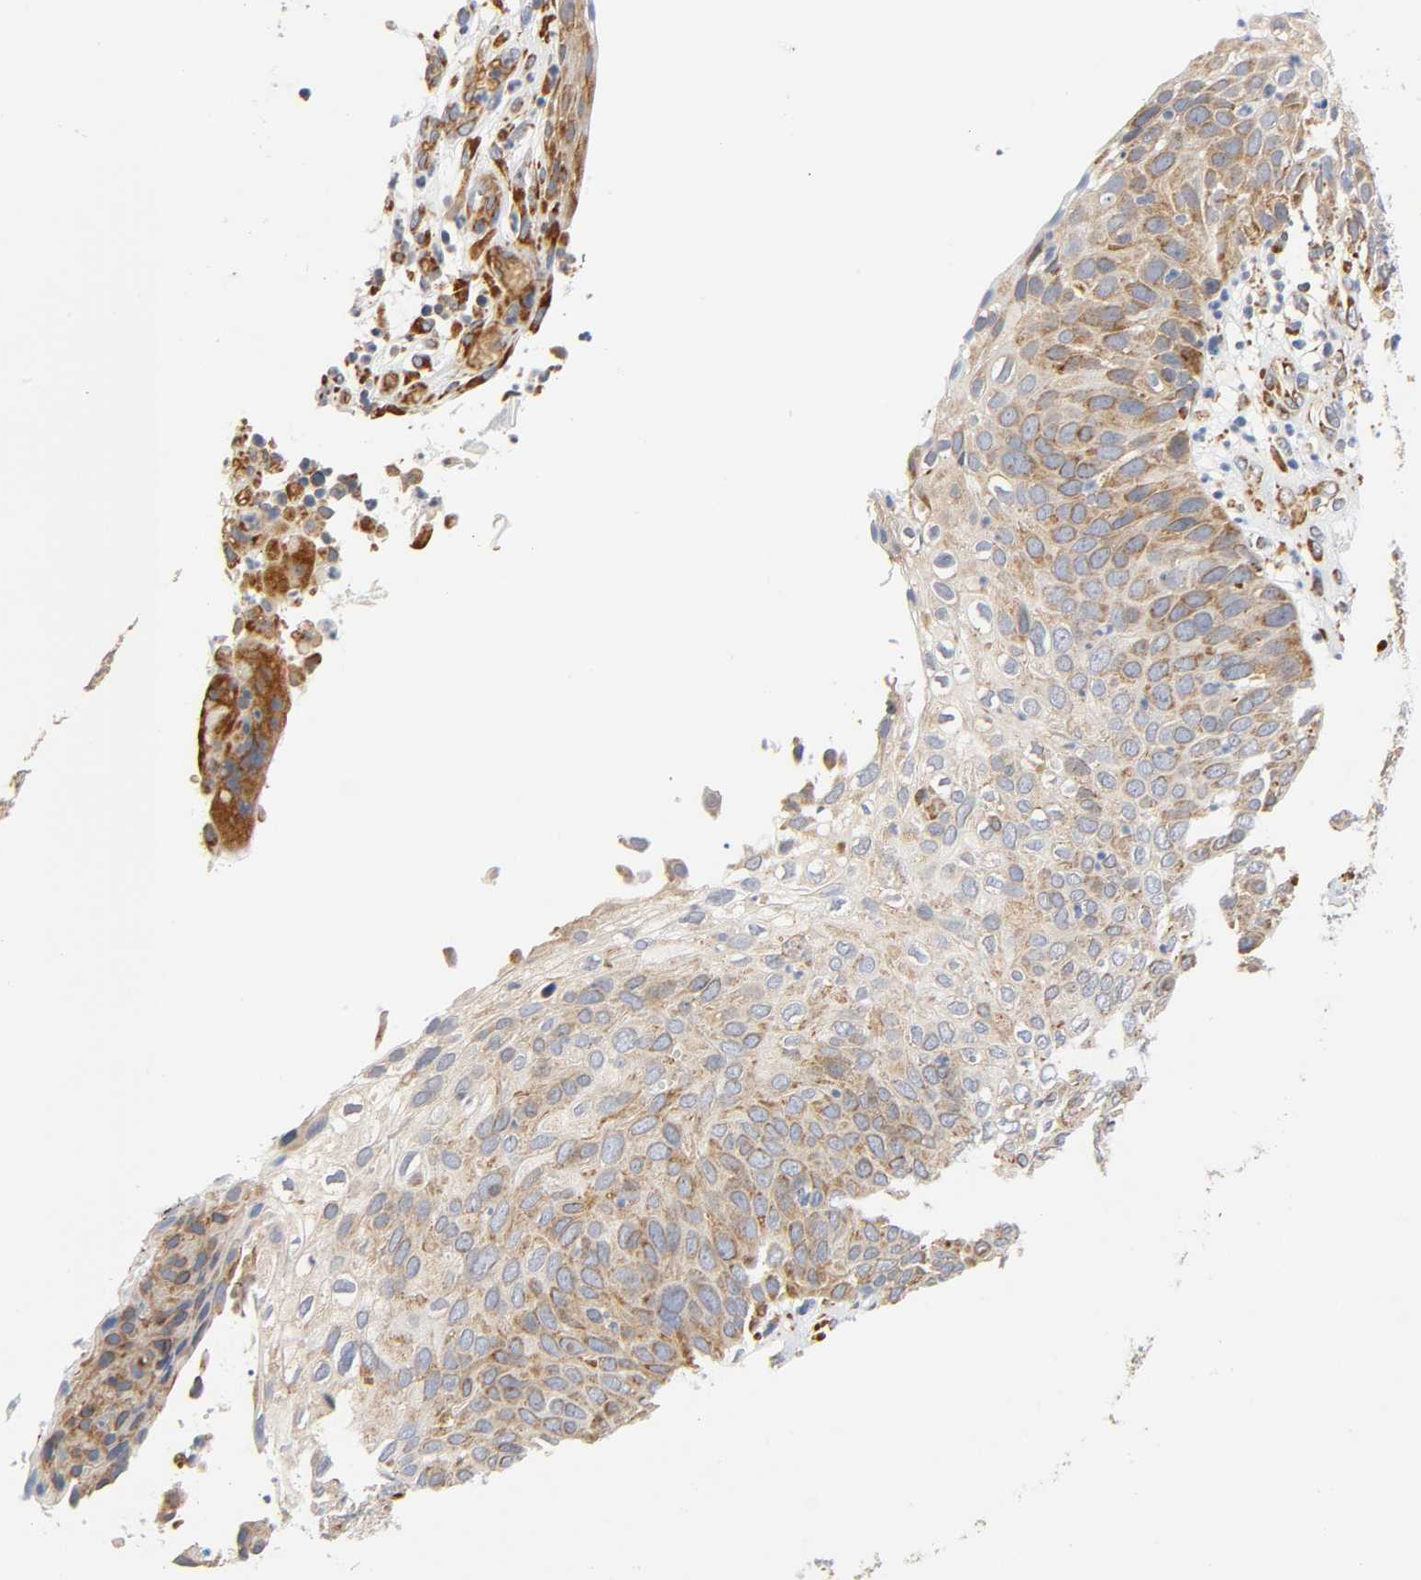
{"staining": {"intensity": "weak", "quantity": ">75%", "location": "cytoplasmic/membranous"}, "tissue": "skin cancer", "cell_type": "Tumor cells", "image_type": "cancer", "snomed": [{"axis": "morphology", "description": "Squamous cell carcinoma, NOS"}, {"axis": "topography", "description": "Skin"}], "caption": "Skin squamous cell carcinoma was stained to show a protein in brown. There is low levels of weak cytoplasmic/membranous expression in approximately >75% of tumor cells. Using DAB (3,3'-diaminobenzidine) (brown) and hematoxylin (blue) stains, captured at high magnification using brightfield microscopy.", "gene": "UCKL1", "patient": {"sex": "male", "age": 87}}